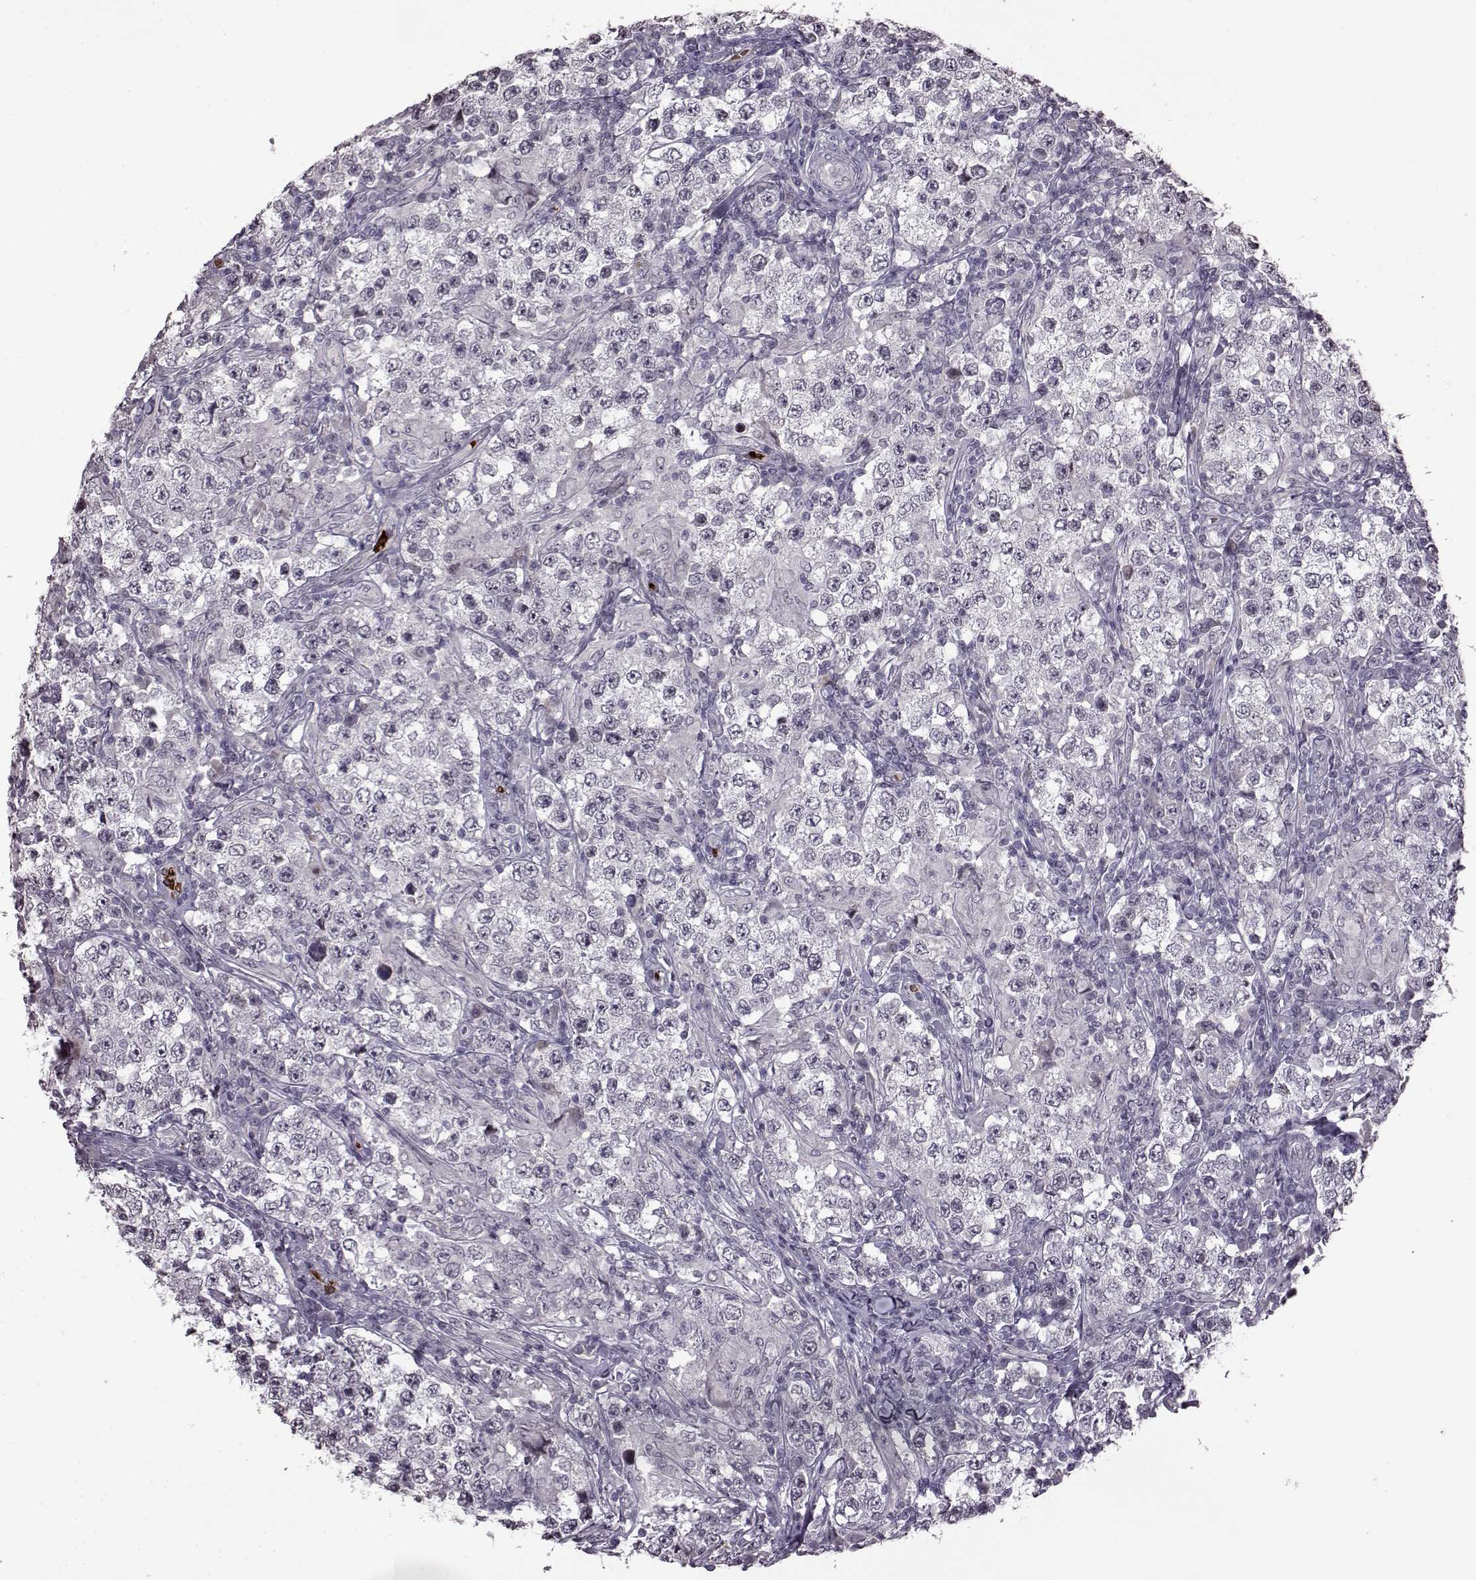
{"staining": {"intensity": "negative", "quantity": "none", "location": "none"}, "tissue": "testis cancer", "cell_type": "Tumor cells", "image_type": "cancer", "snomed": [{"axis": "morphology", "description": "Seminoma, NOS"}, {"axis": "morphology", "description": "Carcinoma, Embryonal, NOS"}, {"axis": "topography", "description": "Testis"}], "caption": "High power microscopy histopathology image of an immunohistochemistry histopathology image of testis seminoma, revealing no significant expression in tumor cells. (Stains: DAB (3,3'-diaminobenzidine) immunohistochemistry (IHC) with hematoxylin counter stain, Microscopy: brightfield microscopy at high magnification).", "gene": "PROP1", "patient": {"sex": "male", "age": 41}}